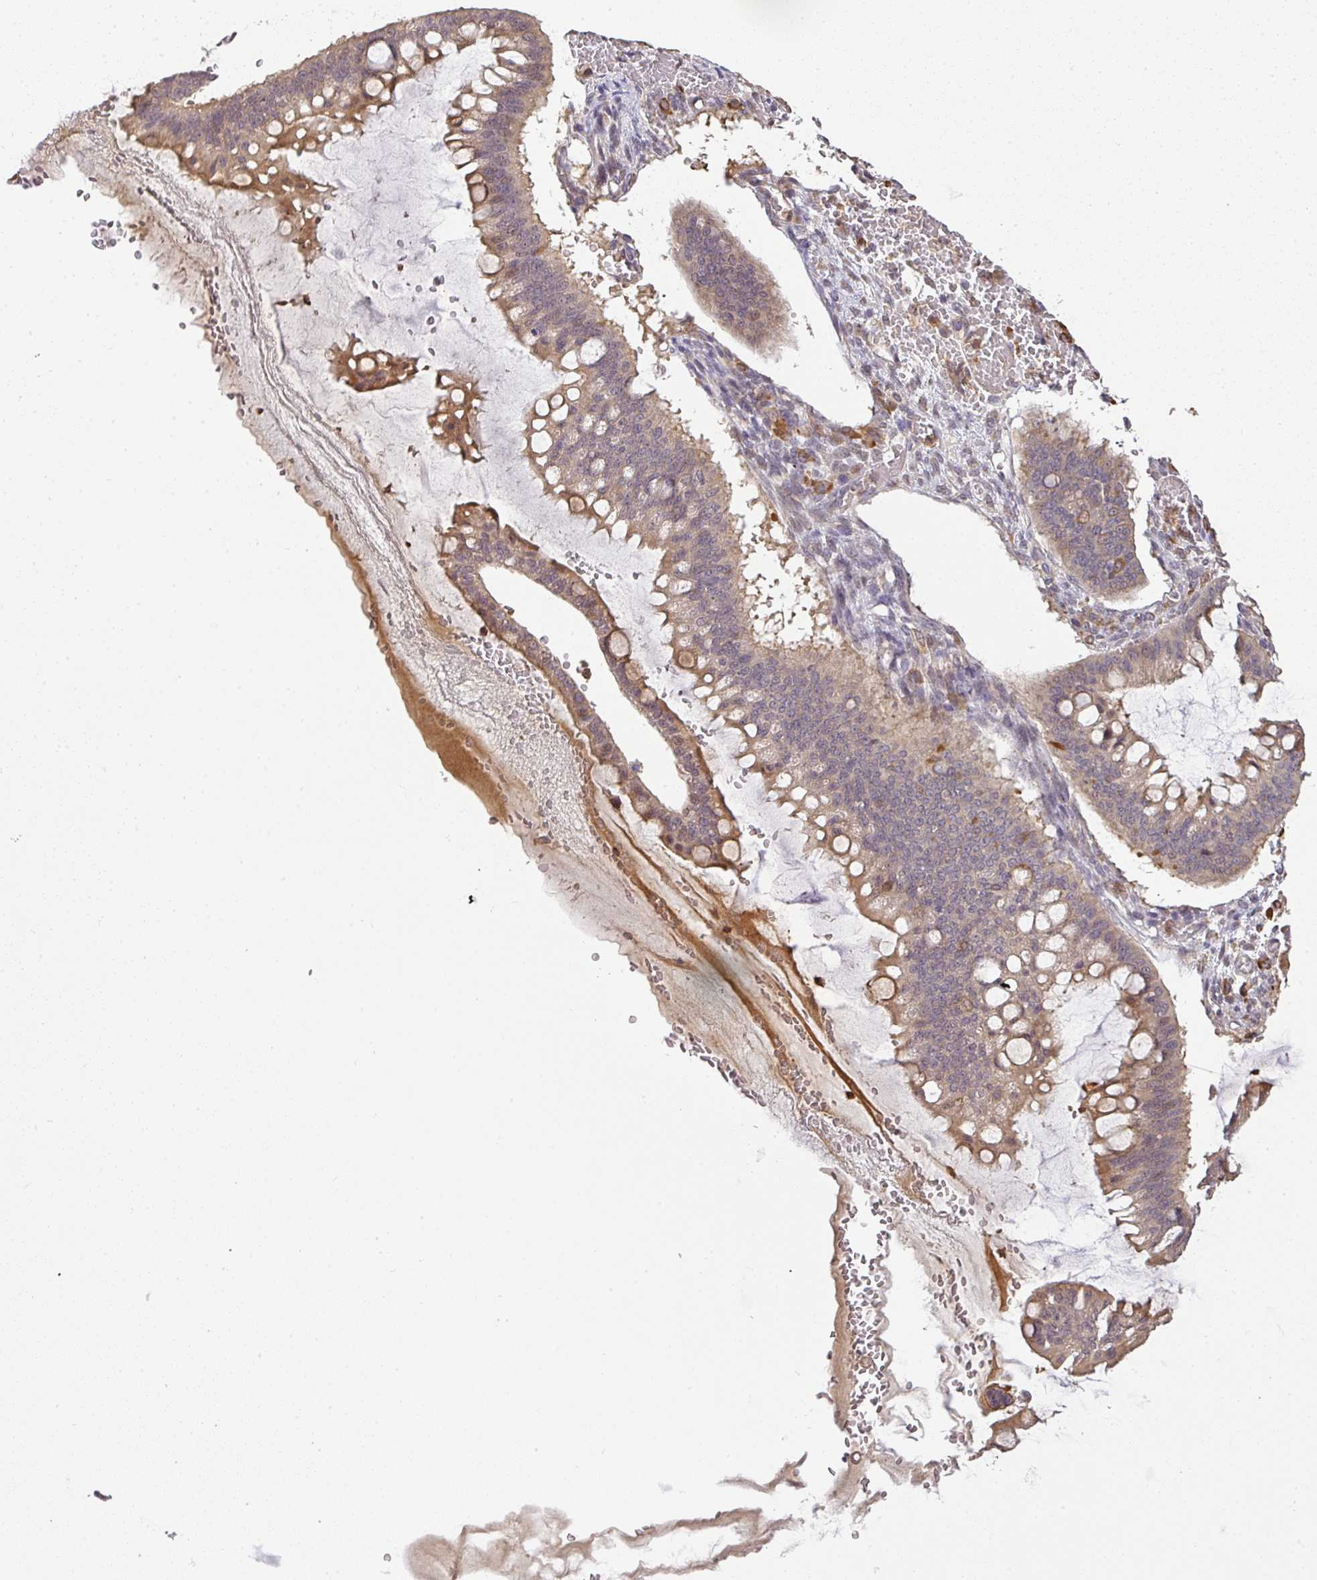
{"staining": {"intensity": "moderate", "quantity": "25%-75%", "location": "cytoplasmic/membranous"}, "tissue": "ovarian cancer", "cell_type": "Tumor cells", "image_type": "cancer", "snomed": [{"axis": "morphology", "description": "Cystadenocarcinoma, mucinous, NOS"}, {"axis": "topography", "description": "Ovary"}], "caption": "A medium amount of moderate cytoplasmic/membranous staining is seen in approximately 25%-75% of tumor cells in ovarian mucinous cystadenocarcinoma tissue. Immunohistochemistry (ihc) stains the protein of interest in brown and the nuclei are stained blue.", "gene": "TCL1B", "patient": {"sex": "female", "age": 73}}